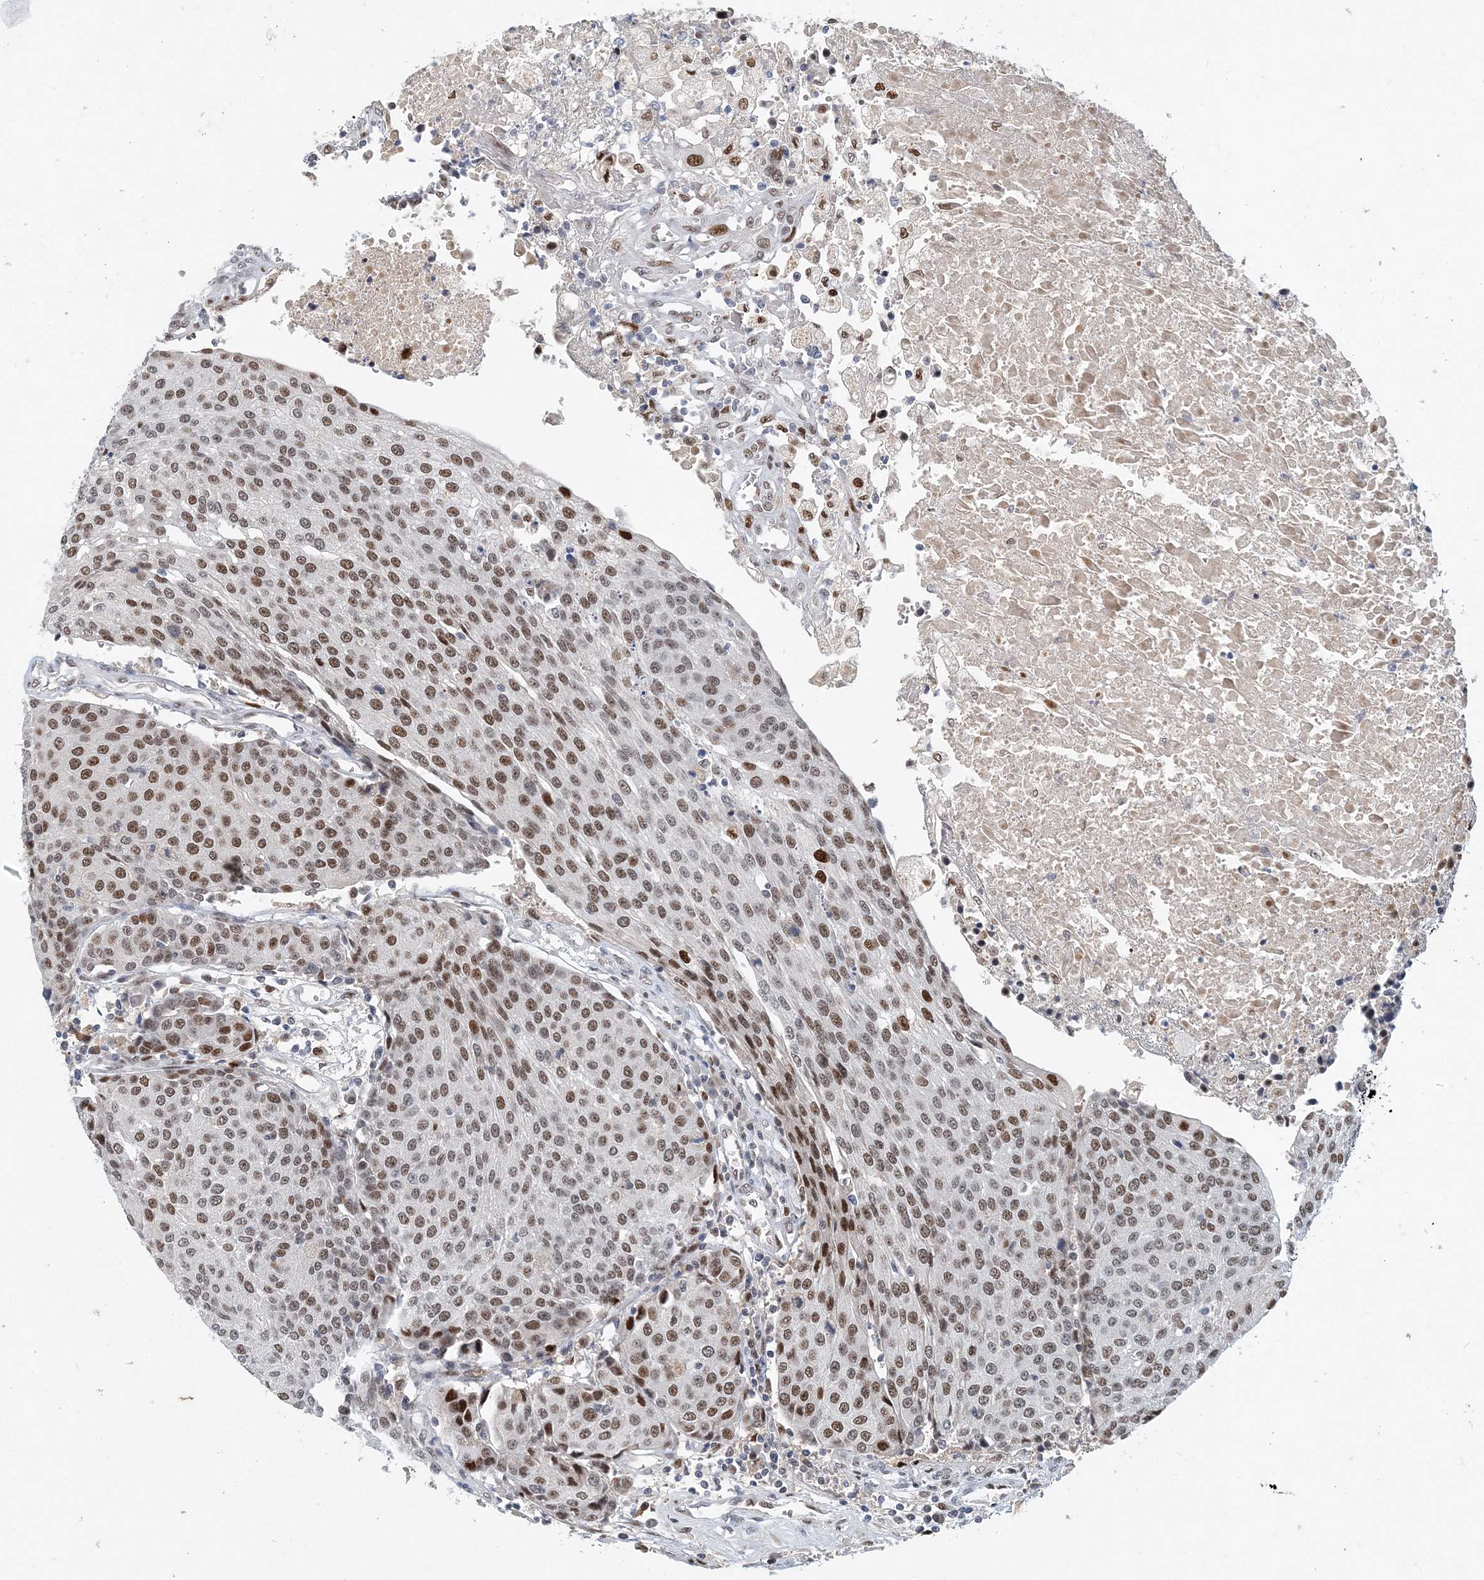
{"staining": {"intensity": "moderate", "quantity": "25%-75%", "location": "nuclear"}, "tissue": "urothelial cancer", "cell_type": "Tumor cells", "image_type": "cancer", "snomed": [{"axis": "morphology", "description": "Urothelial carcinoma, High grade"}, {"axis": "topography", "description": "Urinary bladder"}], "caption": "The micrograph displays staining of urothelial carcinoma (high-grade), revealing moderate nuclear protein positivity (brown color) within tumor cells.", "gene": "KPNA4", "patient": {"sex": "female", "age": 85}}